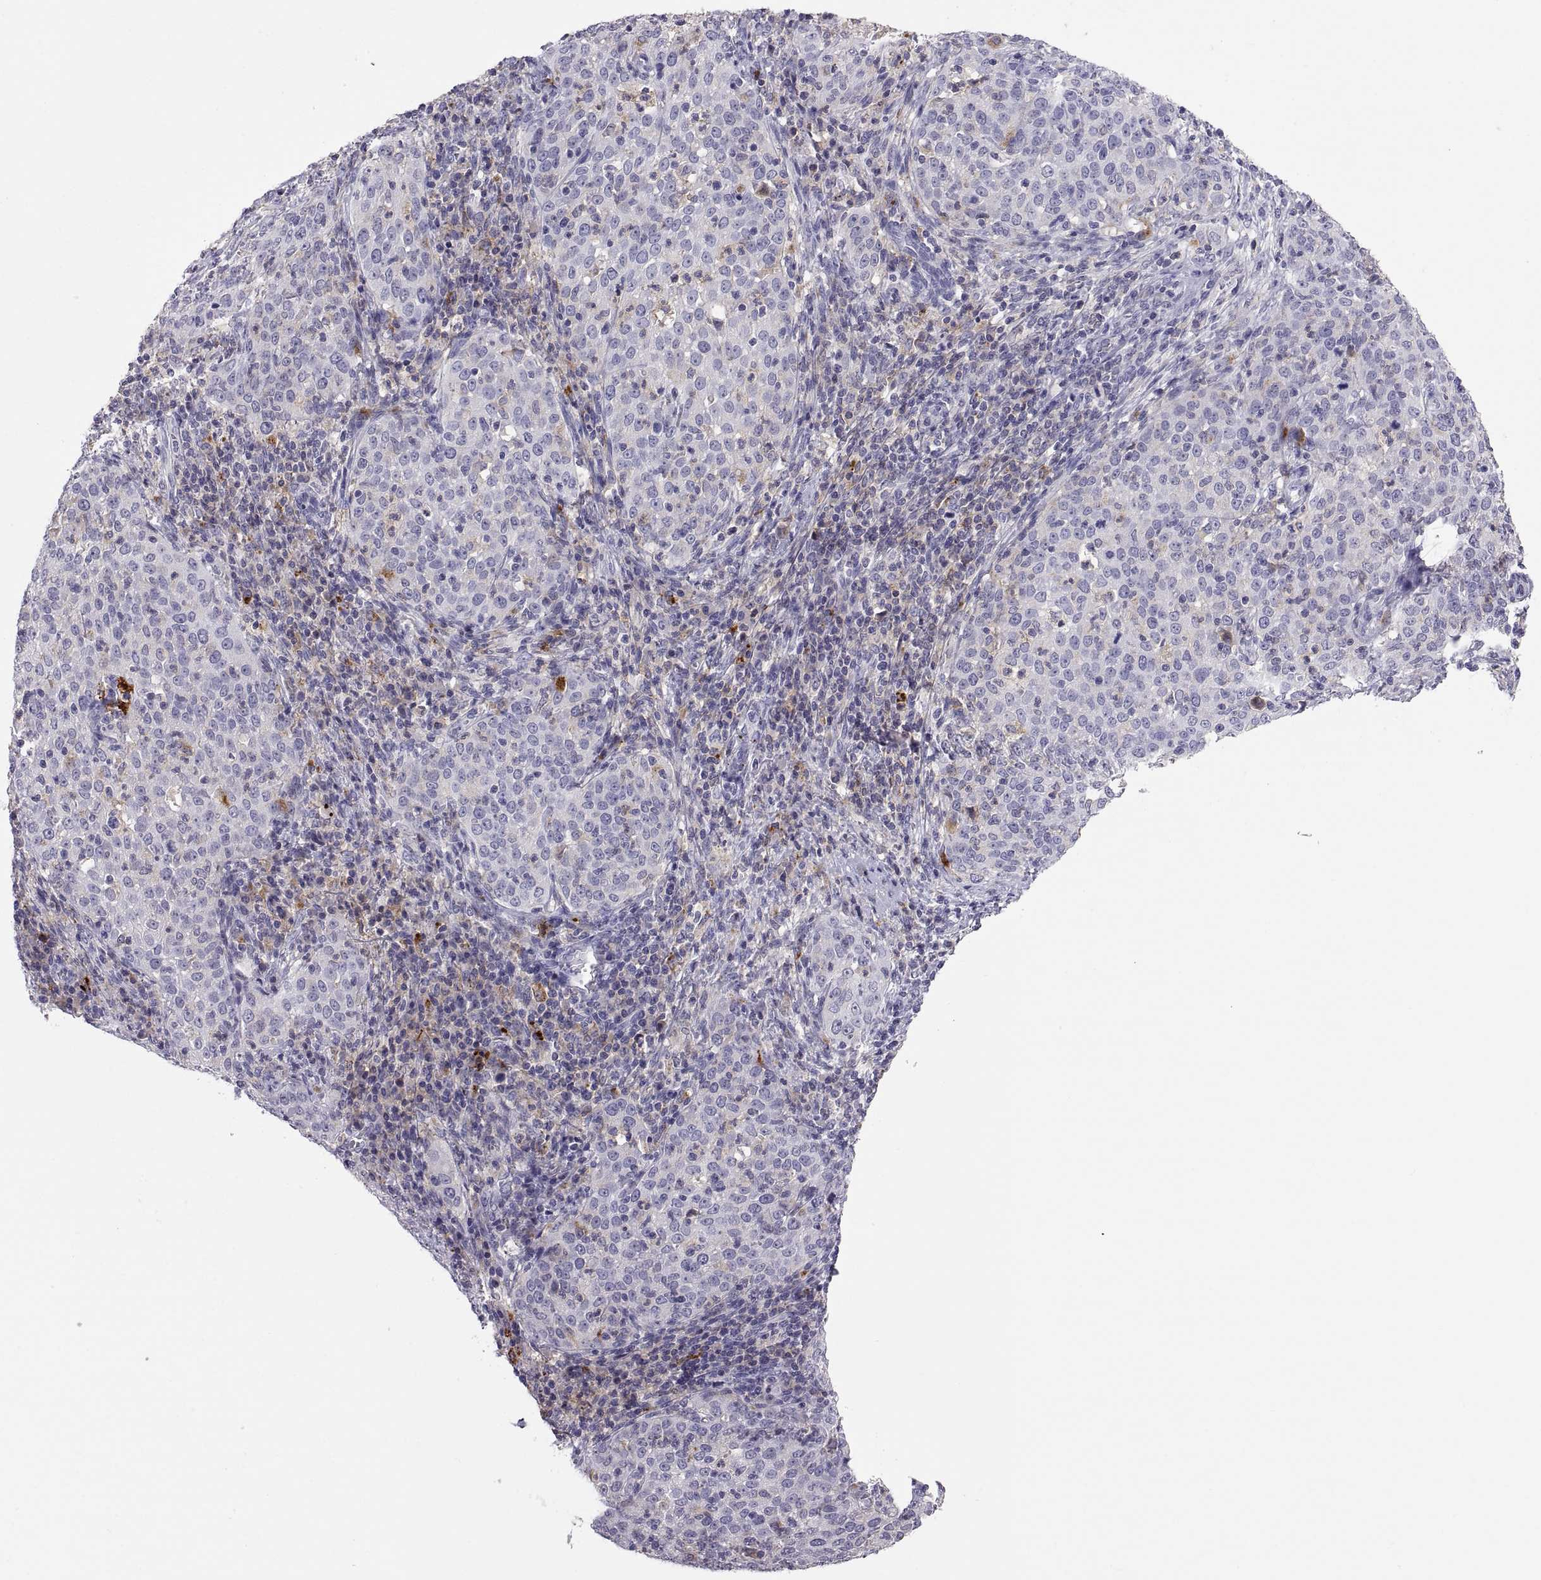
{"staining": {"intensity": "negative", "quantity": "none", "location": "none"}, "tissue": "cervical cancer", "cell_type": "Tumor cells", "image_type": "cancer", "snomed": [{"axis": "morphology", "description": "Squamous cell carcinoma, NOS"}, {"axis": "topography", "description": "Cervix"}], "caption": "Tumor cells are negative for protein expression in human squamous cell carcinoma (cervical).", "gene": "RGS19", "patient": {"sex": "female", "age": 51}}